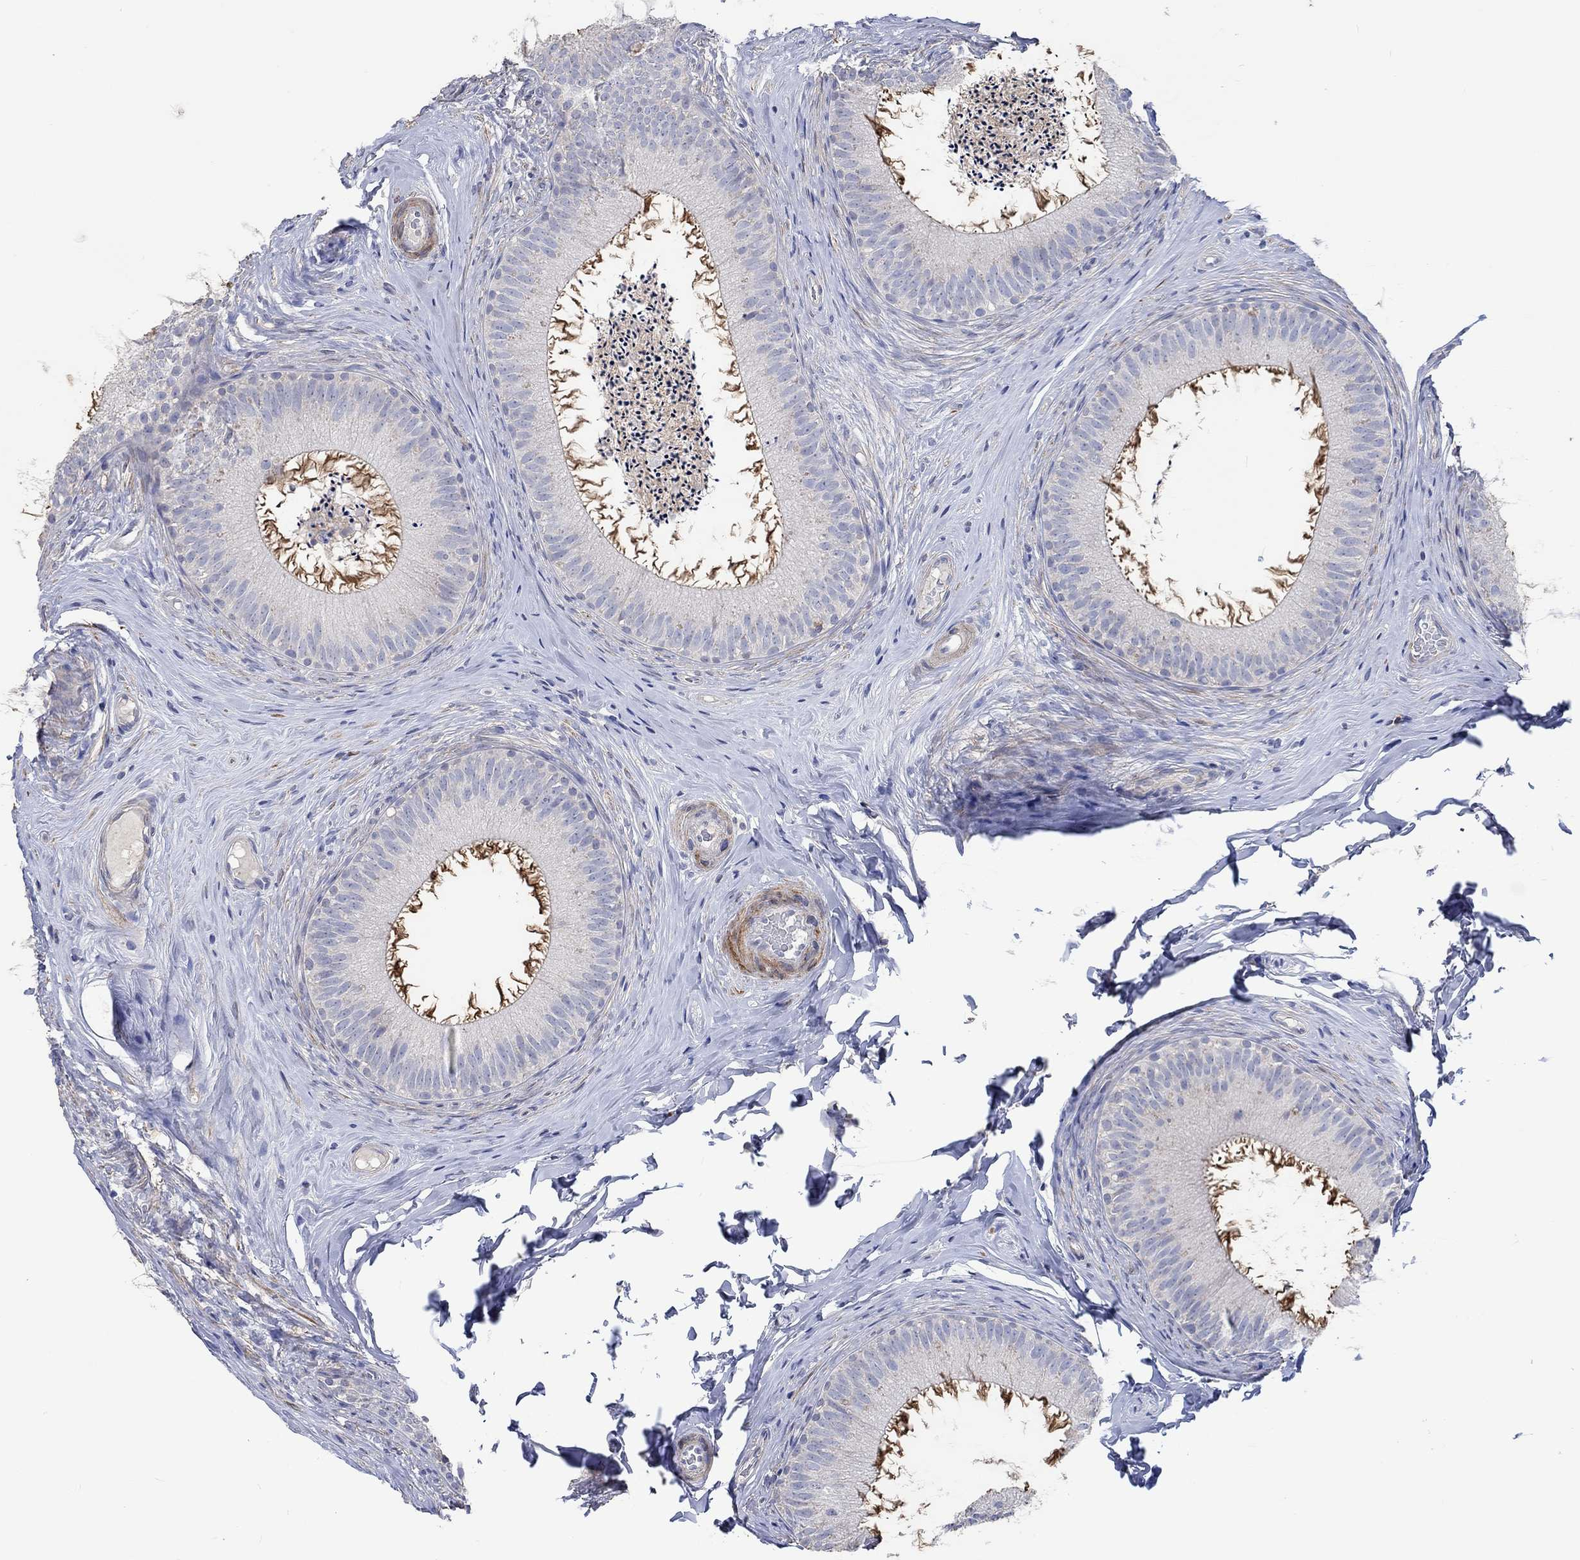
{"staining": {"intensity": "strong", "quantity": ">75%", "location": "cytoplasmic/membranous"}, "tissue": "epididymis", "cell_type": "Glandular cells", "image_type": "normal", "snomed": [{"axis": "morphology", "description": "Normal tissue, NOS"}, {"axis": "morphology", "description": "Carcinoma, Embryonal, NOS"}, {"axis": "topography", "description": "Testis"}, {"axis": "topography", "description": "Epididymis"}], "caption": "Protein expression analysis of benign human epididymis reveals strong cytoplasmic/membranous staining in approximately >75% of glandular cells.", "gene": "TNFAIP8L3", "patient": {"sex": "male", "age": 24}}